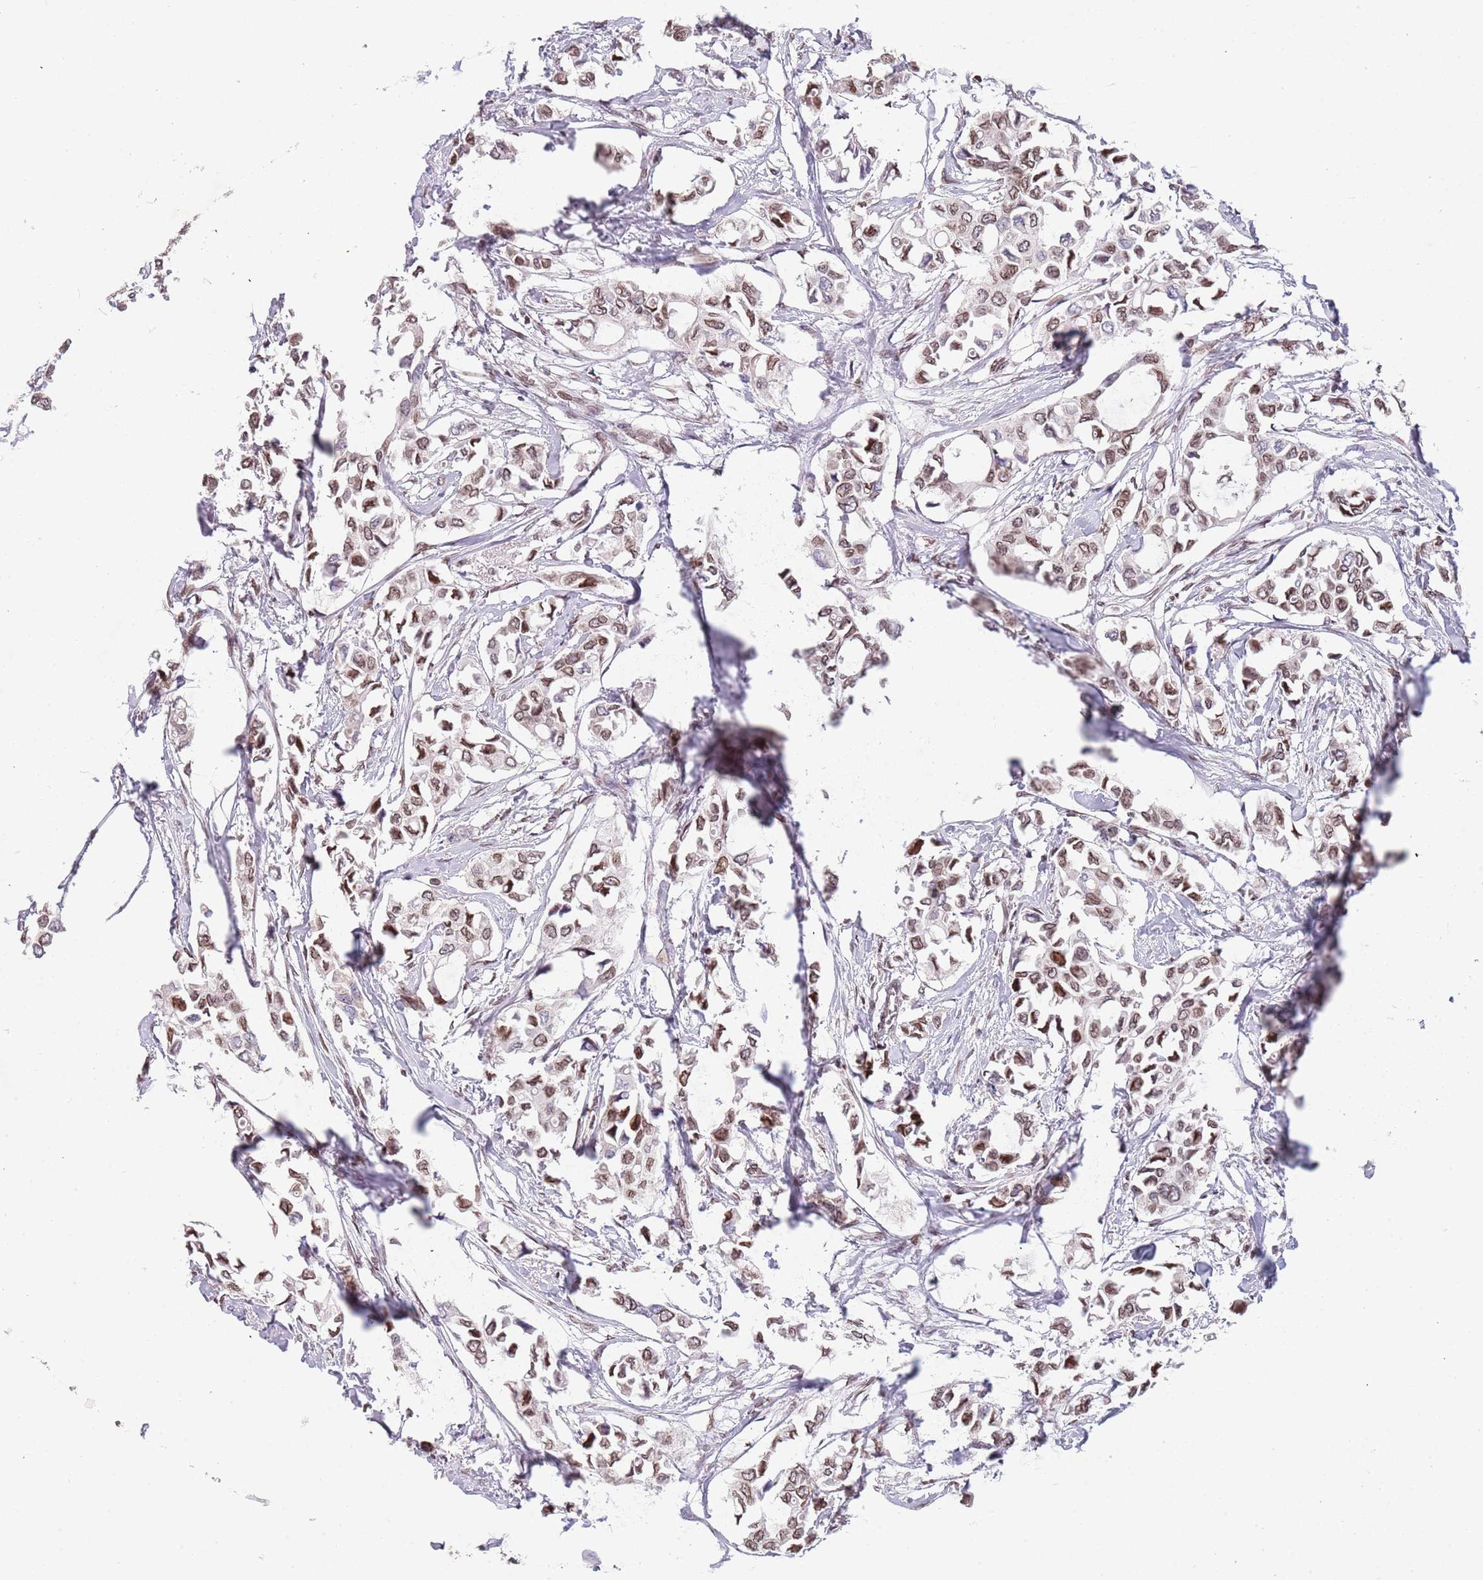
{"staining": {"intensity": "moderate", "quantity": ">75%", "location": "nuclear"}, "tissue": "breast cancer", "cell_type": "Tumor cells", "image_type": "cancer", "snomed": [{"axis": "morphology", "description": "Duct carcinoma"}, {"axis": "topography", "description": "Breast"}], "caption": "Tumor cells show medium levels of moderate nuclear expression in approximately >75% of cells in breast cancer. The protein is shown in brown color, while the nuclei are stained blue.", "gene": "KLHDC2", "patient": {"sex": "female", "age": 41}}